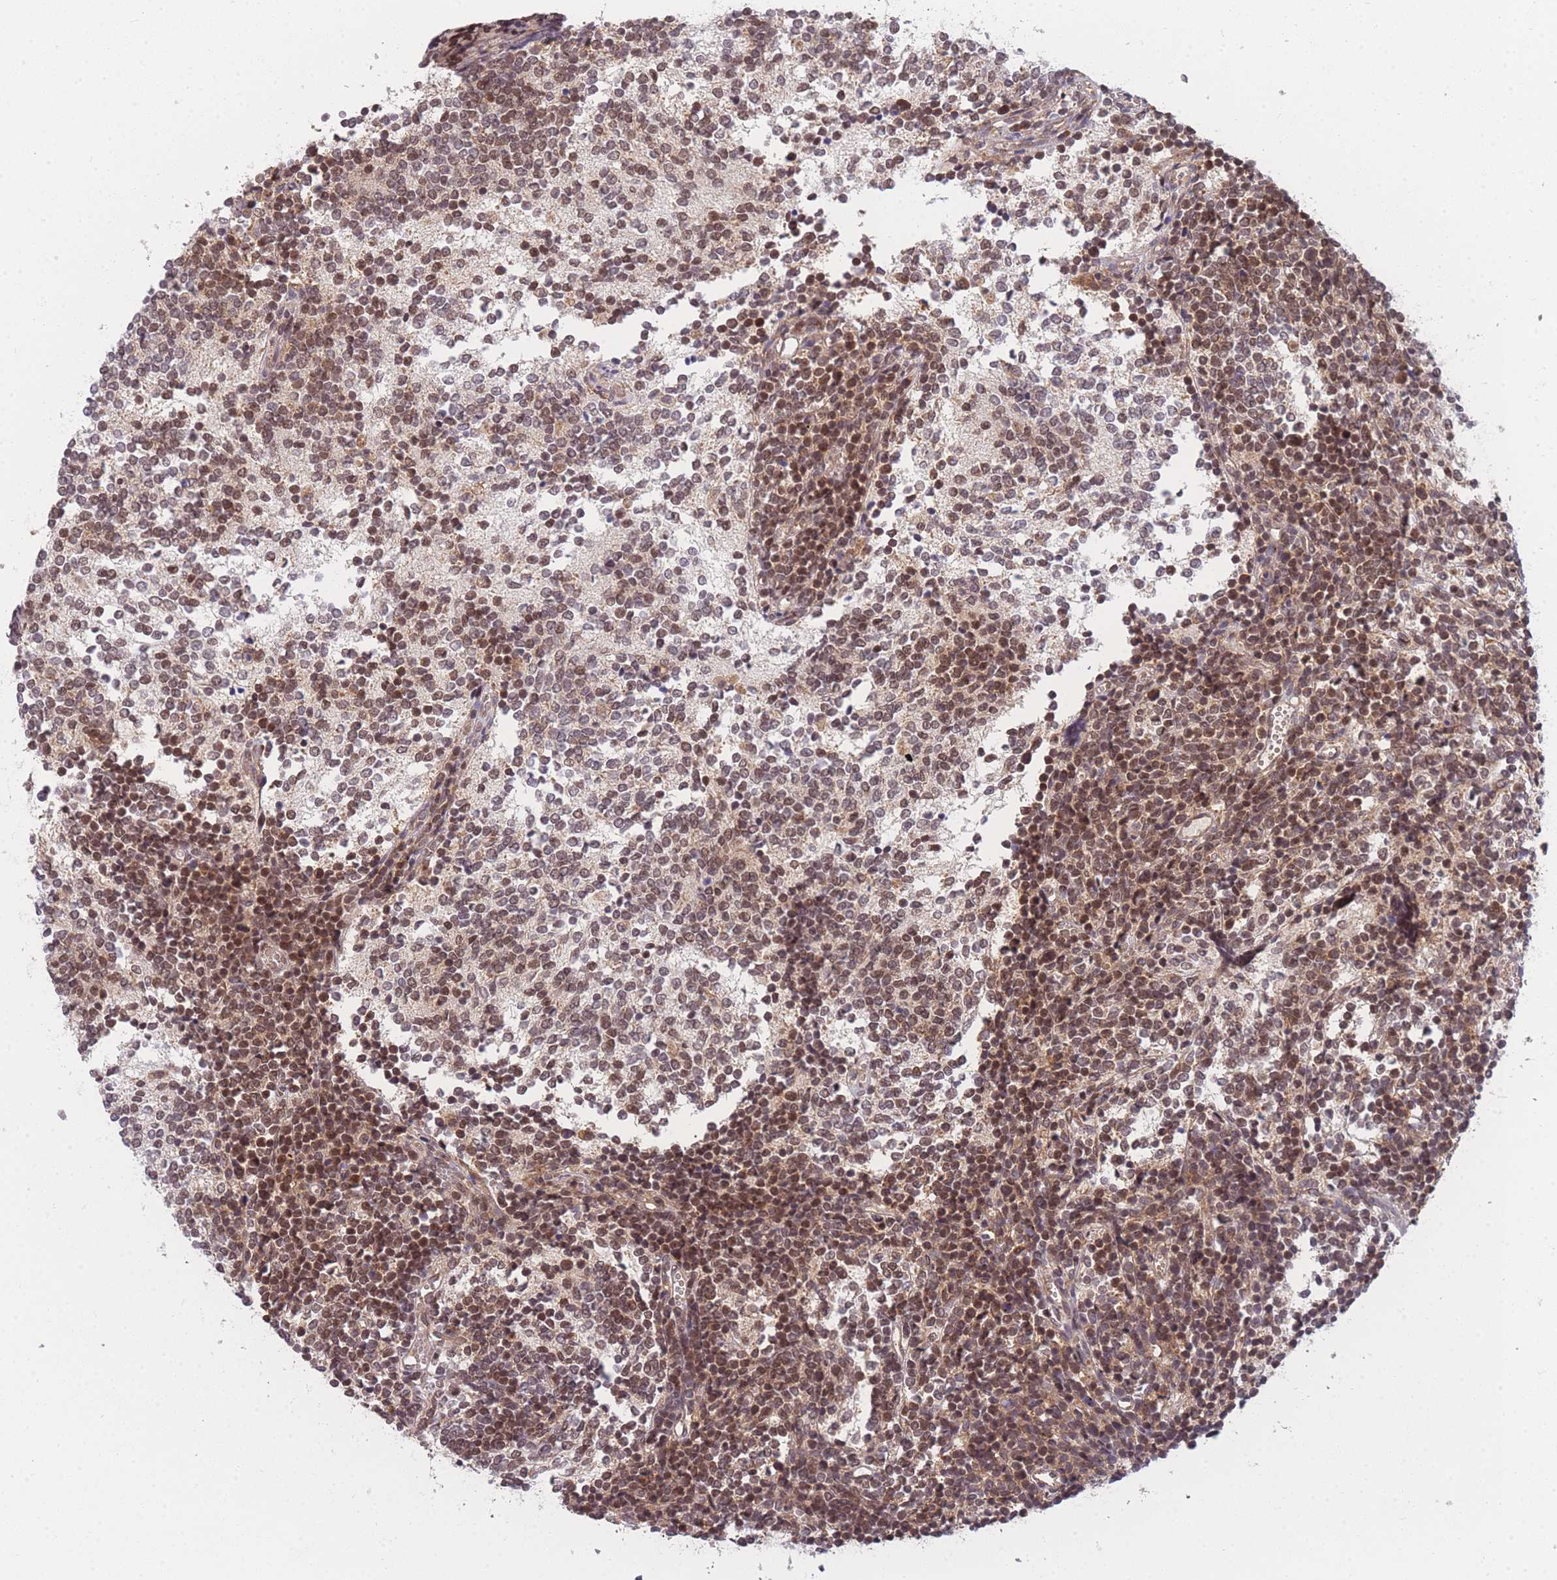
{"staining": {"intensity": "moderate", "quantity": ">75%", "location": "cytoplasmic/membranous,nuclear"}, "tissue": "glioma", "cell_type": "Tumor cells", "image_type": "cancer", "snomed": [{"axis": "morphology", "description": "Glioma, malignant, Low grade"}, {"axis": "topography", "description": "Brain"}], "caption": "Tumor cells display moderate cytoplasmic/membranous and nuclear expression in about >75% of cells in glioma. The staining is performed using DAB (3,3'-diaminobenzidine) brown chromogen to label protein expression. The nuclei are counter-stained blue using hematoxylin.", "gene": "MRPL23", "patient": {"sex": "female", "age": 1}}